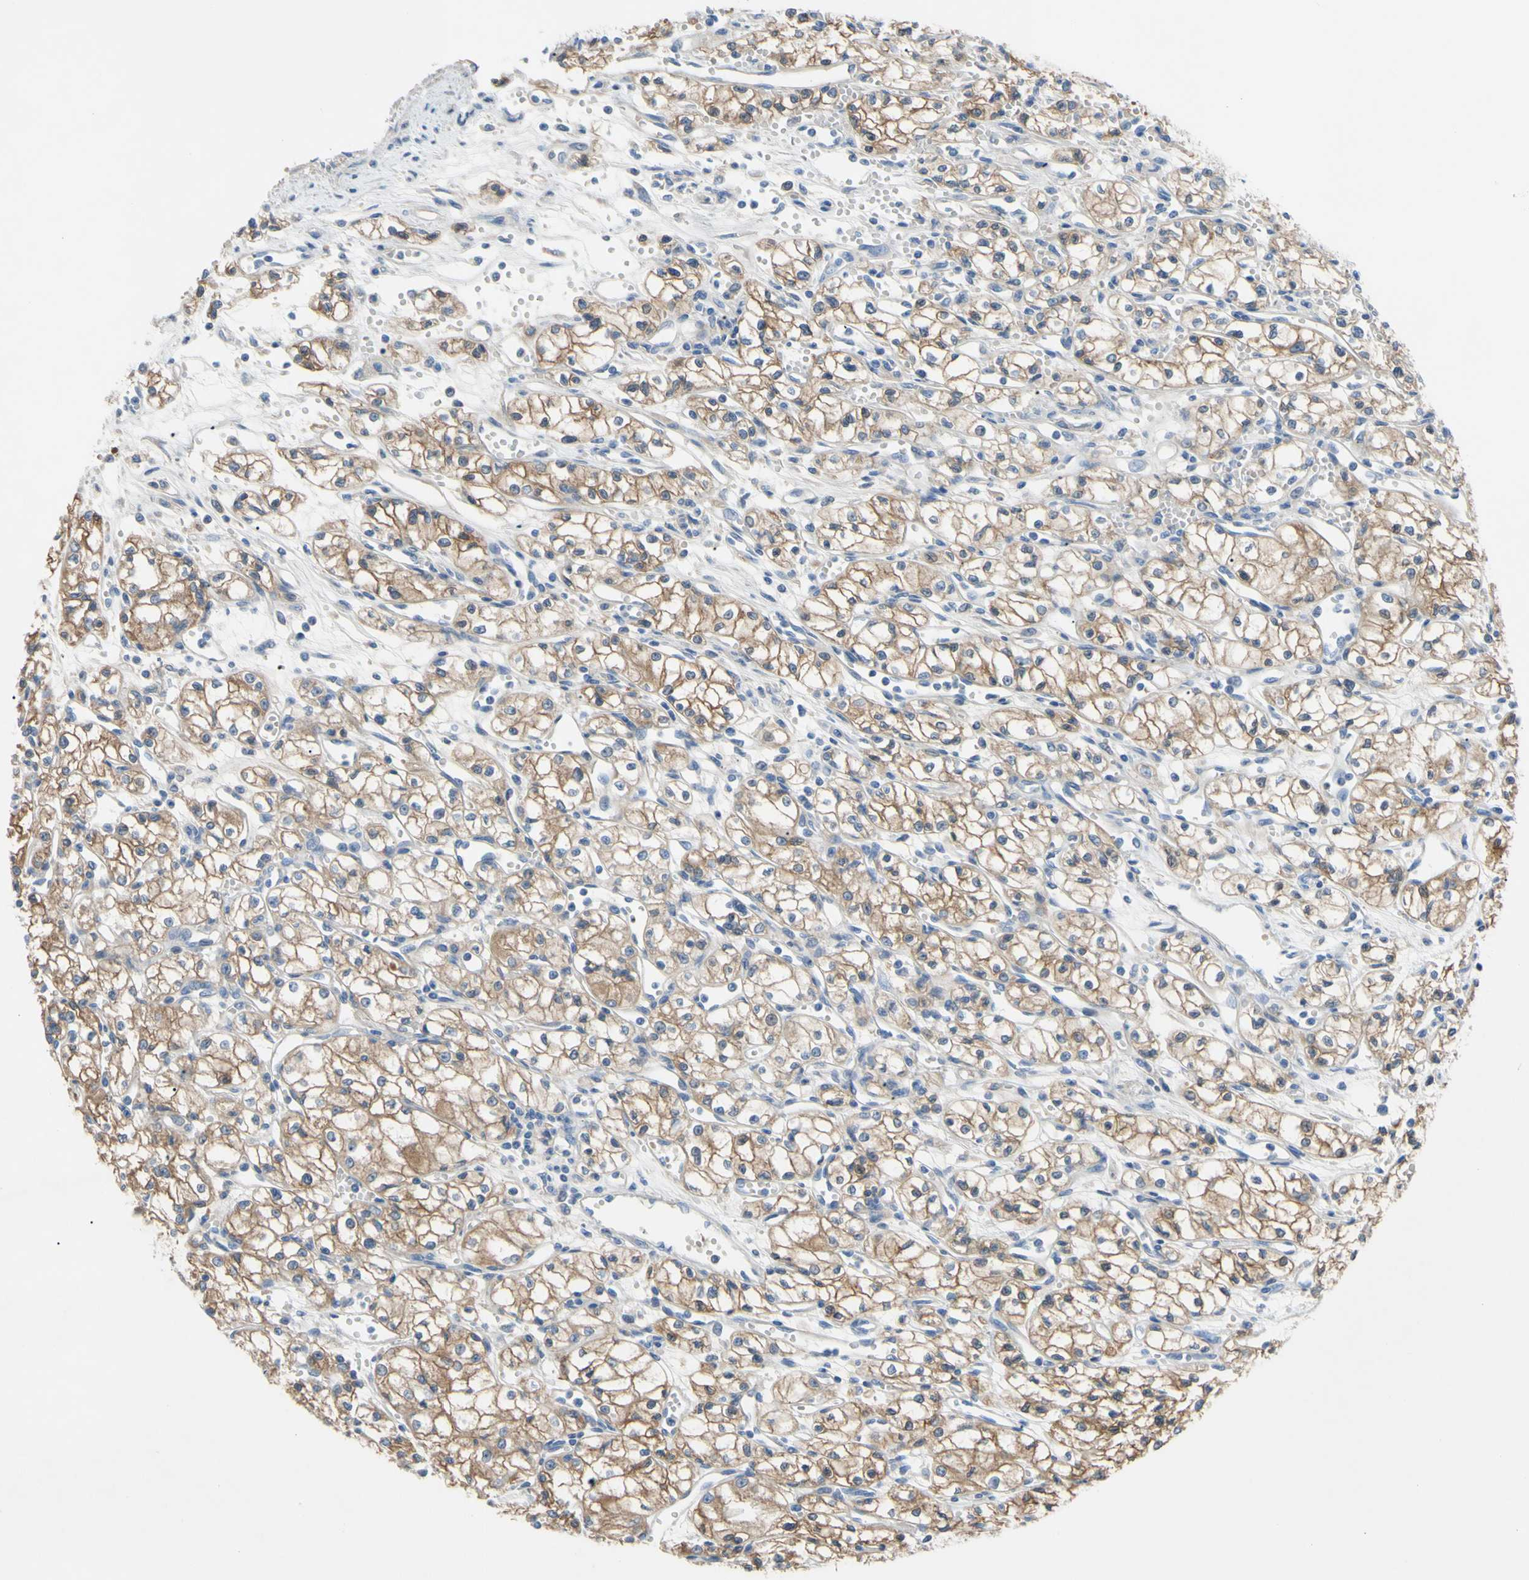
{"staining": {"intensity": "moderate", "quantity": ">75%", "location": "cytoplasmic/membranous"}, "tissue": "renal cancer", "cell_type": "Tumor cells", "image_type": "cancer", "snomed": [{"axis": "morphology", "description": "Normal tissue, NOS"}, {"axis": "morphology", "description": "Adenocarcinoma, NOS"}, {"axis": "topography", "description": "Kidney"}], "caption": "Human adenocarcinoma (renal) stained with a protein marker reveals moderate staining in tumor cells.", "gene": "TMEM59L", "patient": {"sex": "male", "age": 59}}